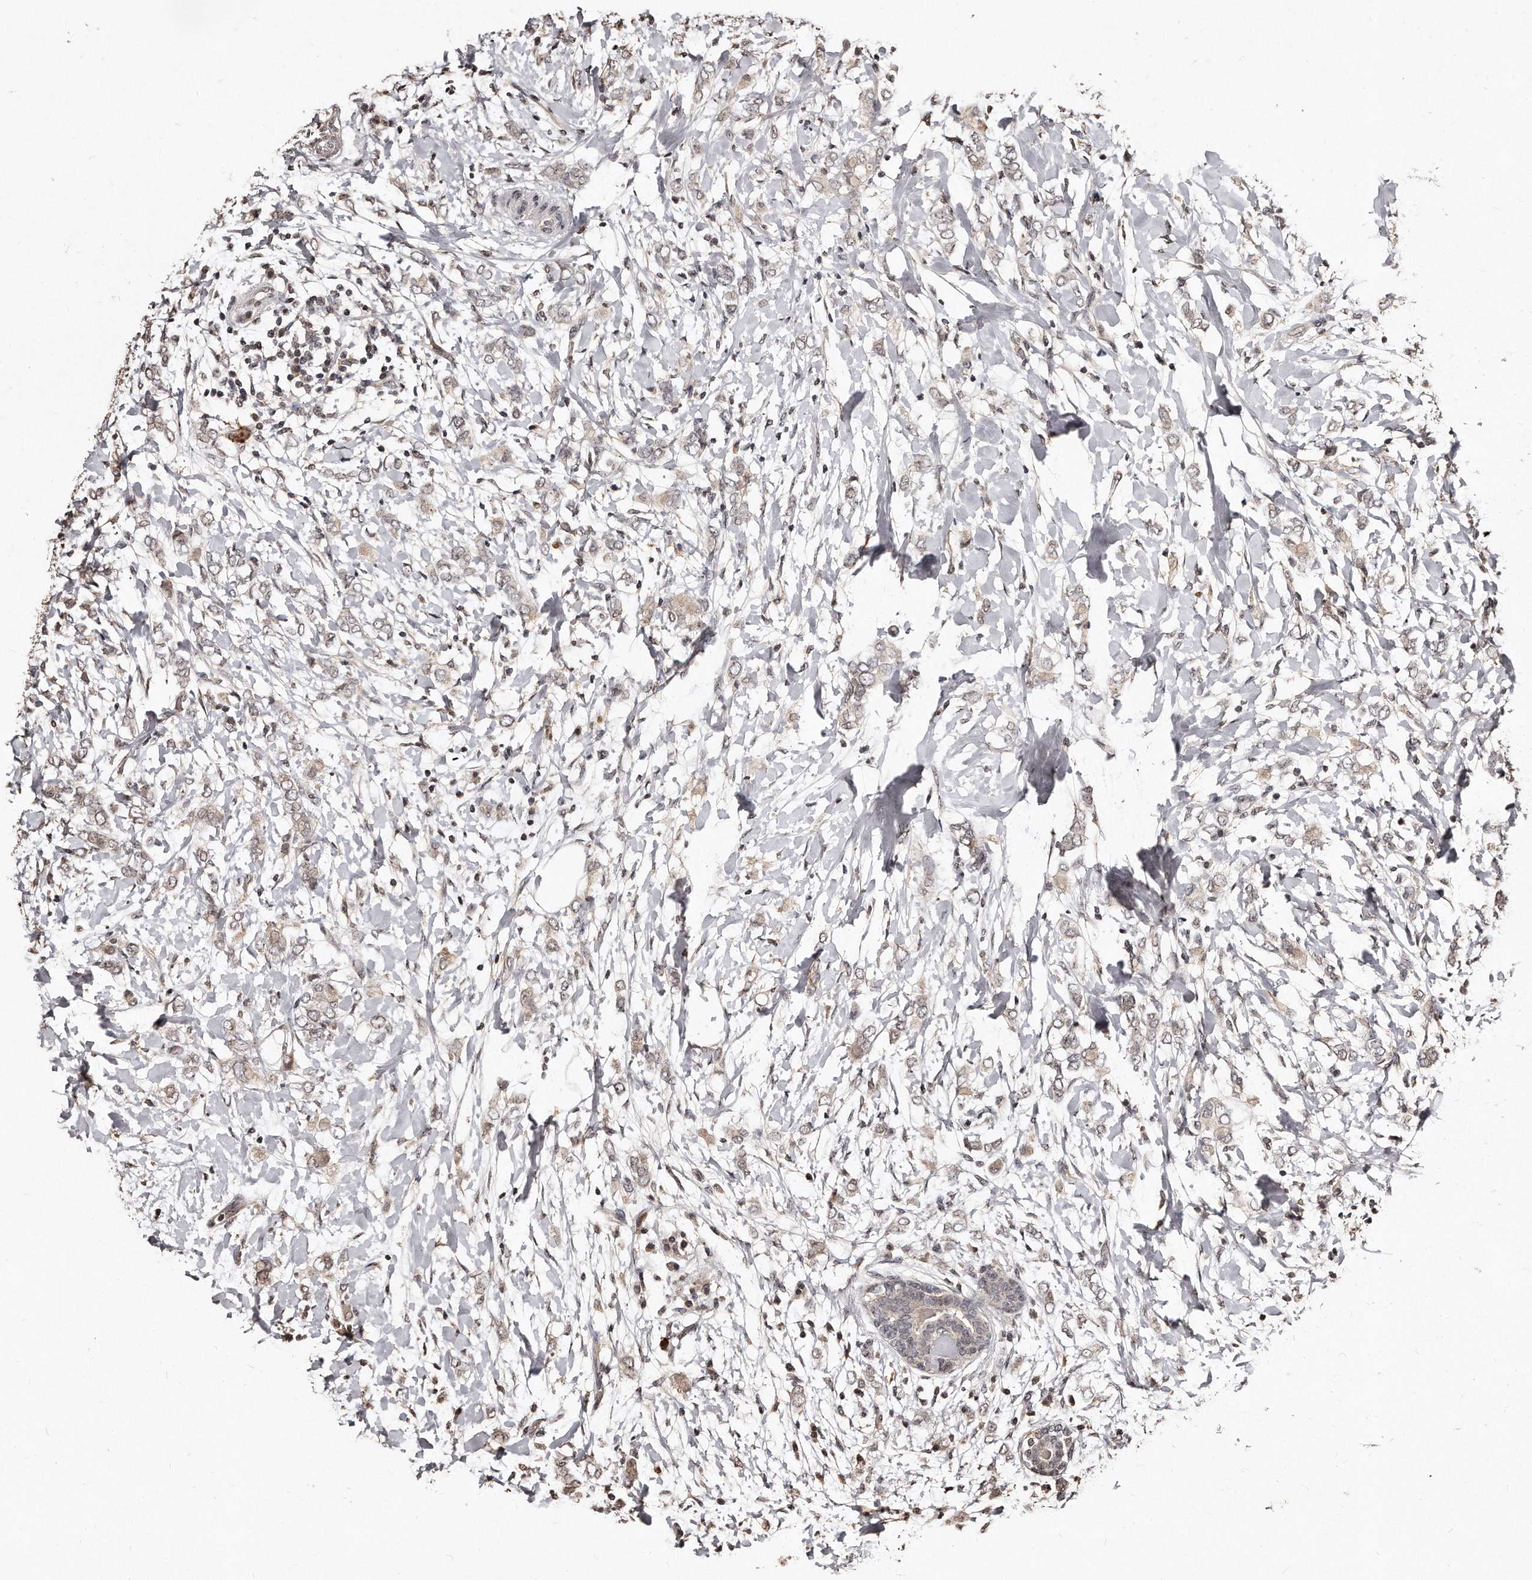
{"staining": {"intensity": "weak", "quantity": ">75%", "location": "cytoplasmic/membranous"}, "tissue": "breast cancer", "cell_type": "Tumor cells", "image_type": "cancer", "snomed": [{"axis": "morphology", "description": "Normal tissue, NOS"}, {"axis": "morphology", "description": "Lobular carcinoma"}, {"axis": "topography", "description": "Breast"}], "caption": "Breast cancer was stained to show a protein in brown. There is low levels of weak cytoplasmic/membranous positivity in about >75% of tumor cells.", "gene": "TSHR", "patient": {"sex": "female", "age": 47}}